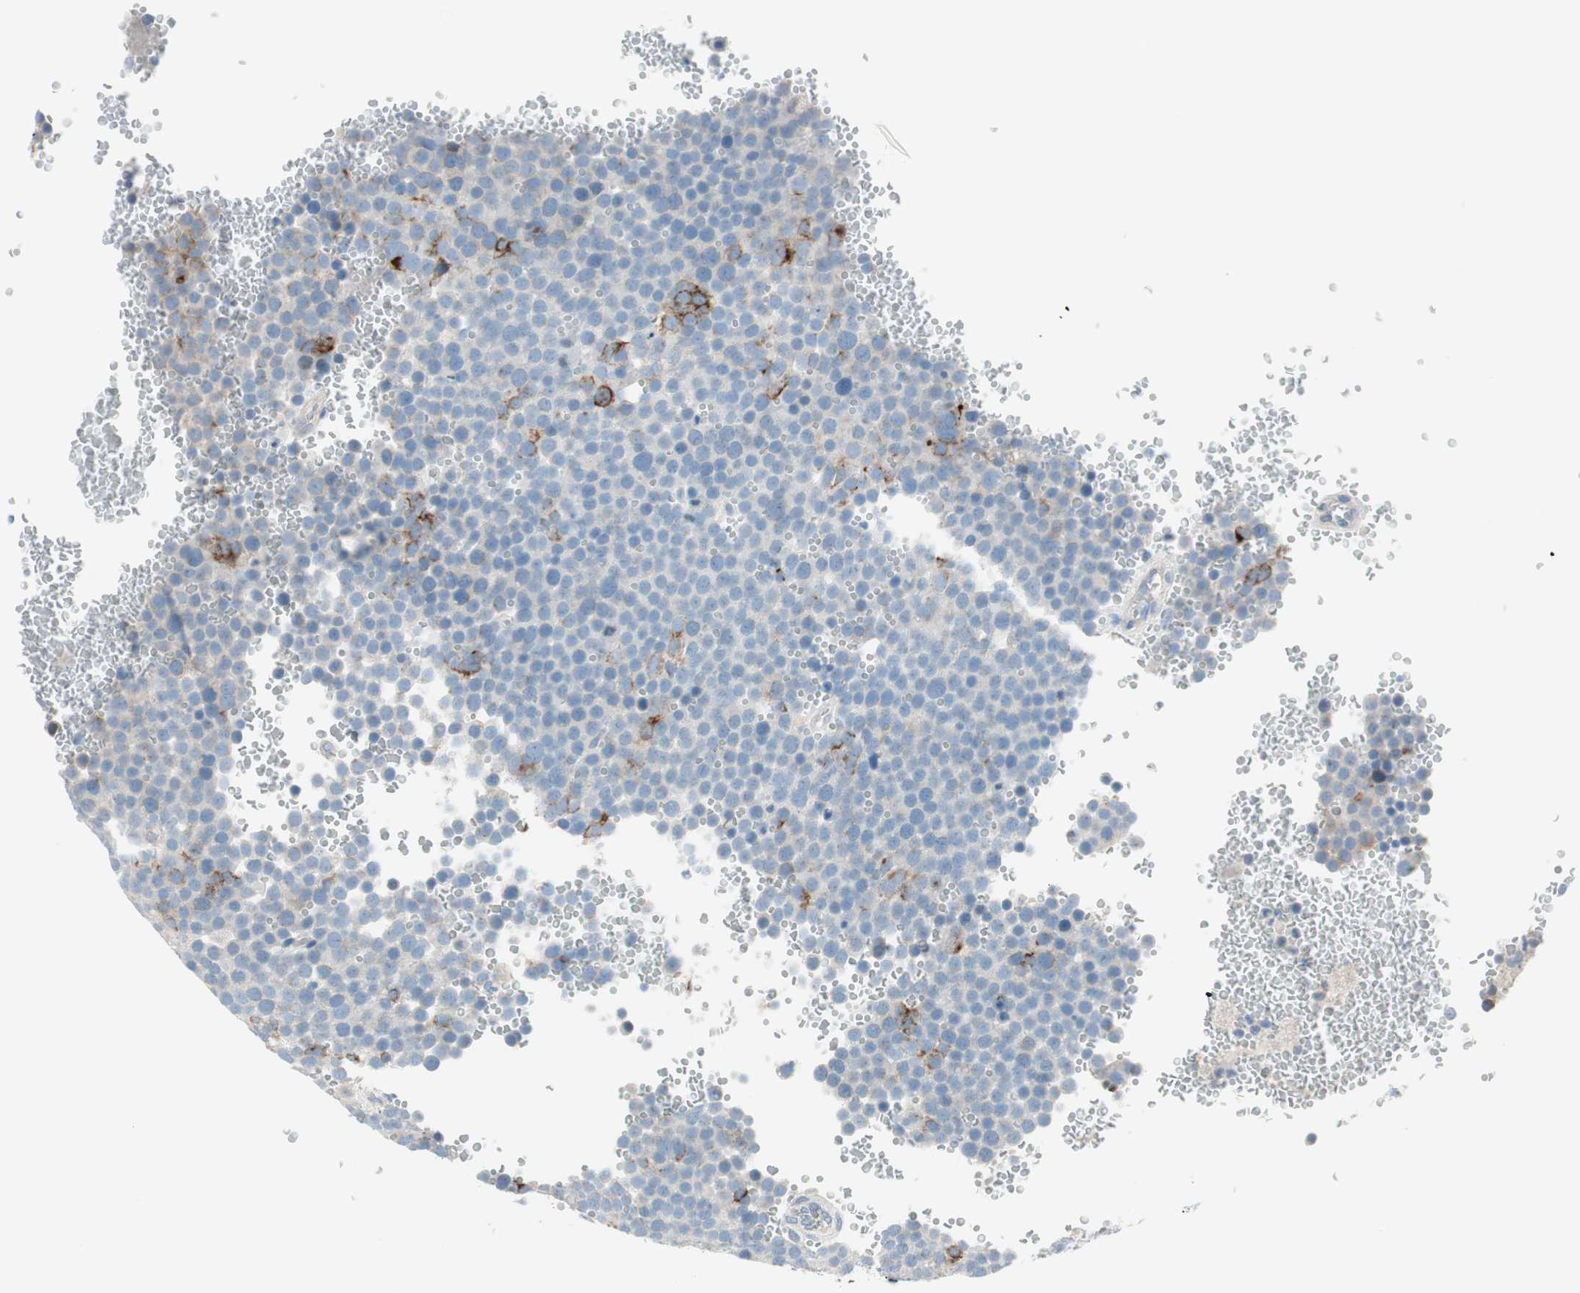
{"staining": {"intensity": "strong", "quantity": "<25%", "location": "cytoplasmic/membranous"}, "tissue": "testis cancer", "cell_type": "Tumor cells", "image_type": "cancer", "snomed": [{"axis": "morphology", "description": "Seminoma, NOS"}, {"axis": "topography", "description": "Testis"}], "caption": "Strong cytoplasmic/membranous staining is identified in approximately <25% of tumor cells in testis cancer (seminoma). The protein of interest is shown in brown color, while the nuclei are stained blue.", "gene": "PRRG4", "patient": {"sex": "male", "age": 71}}